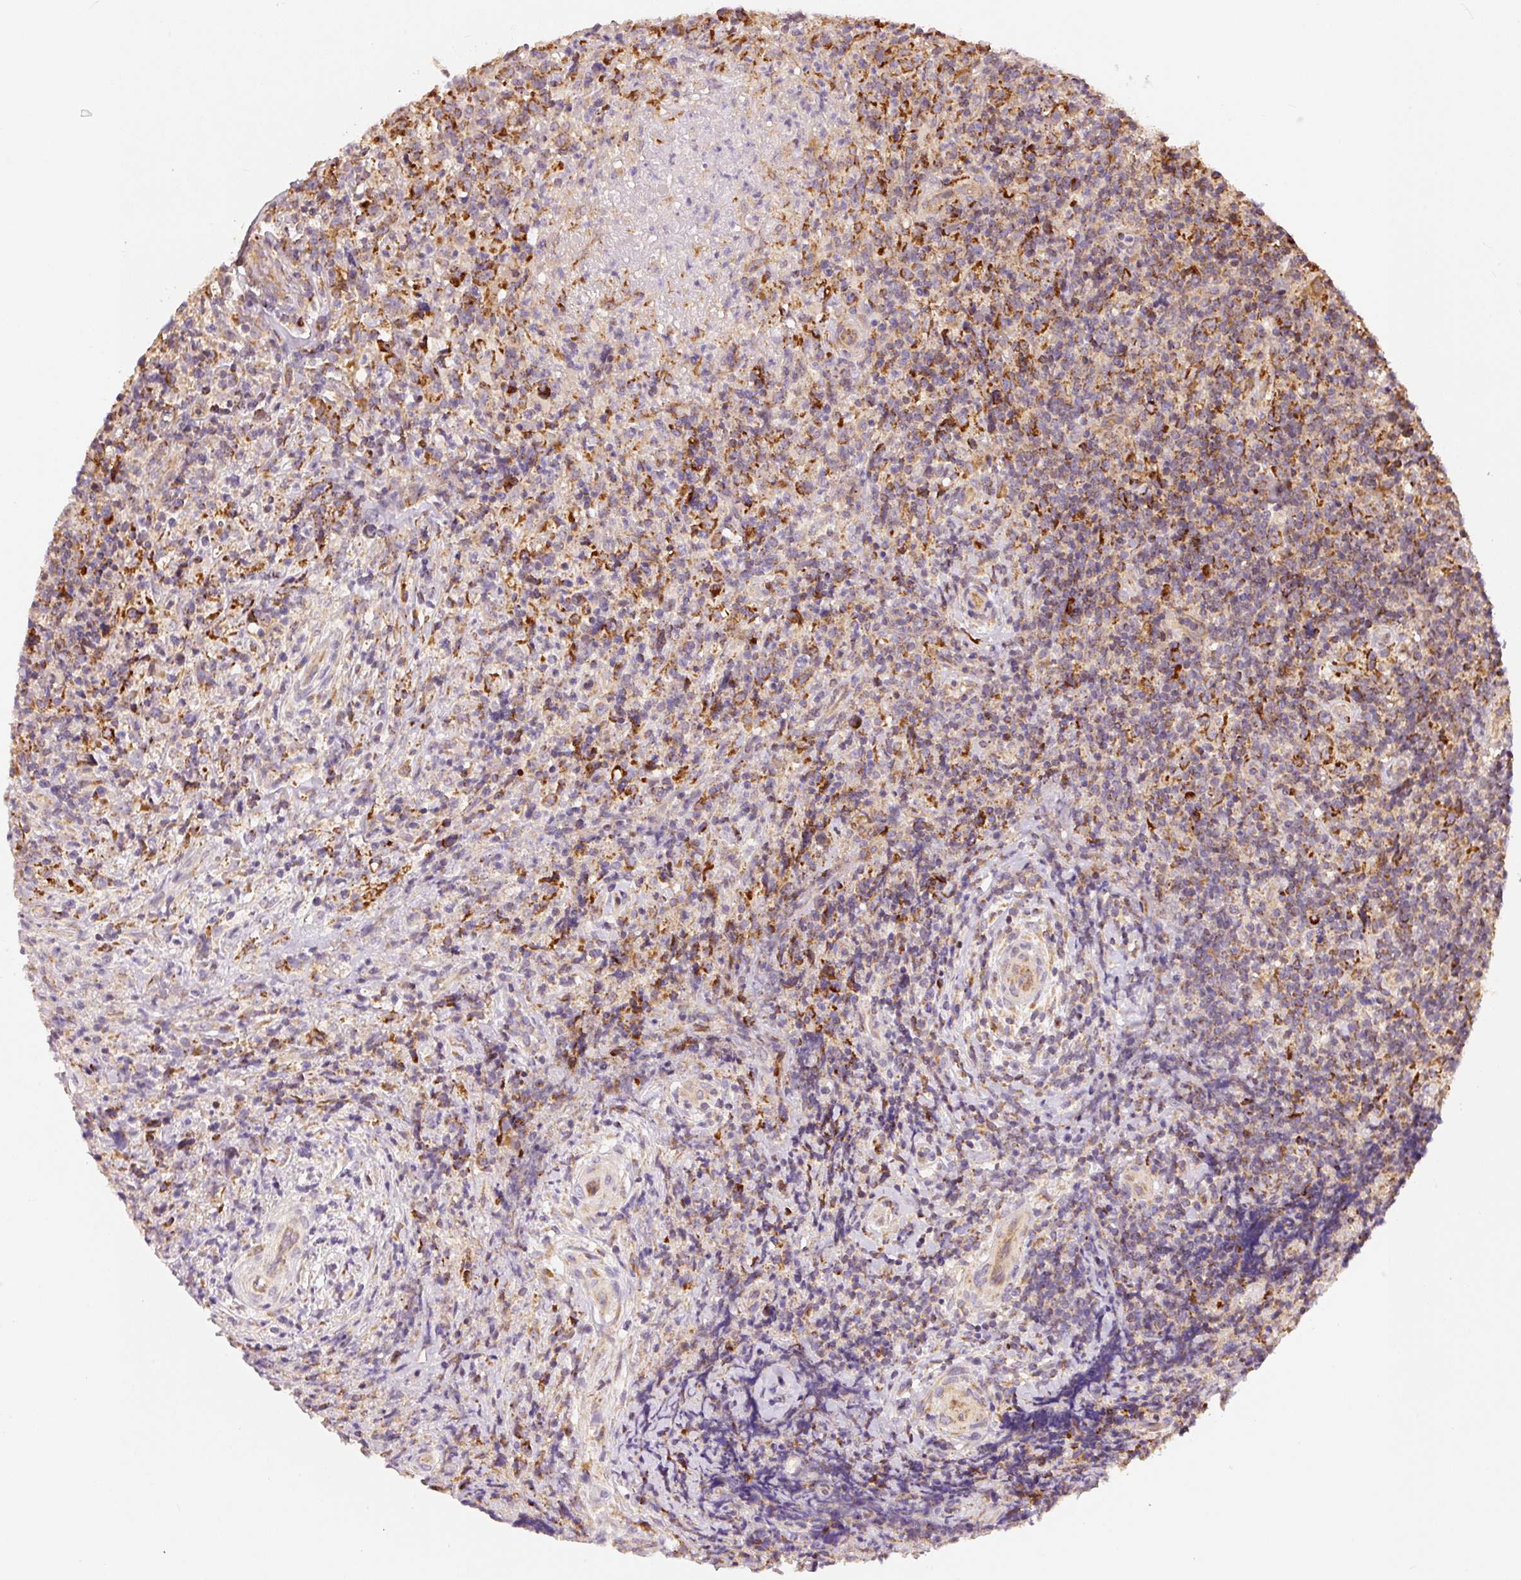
{"staining": {"intensity": "negative", "quantity": "none", "location": "none"}, "tissue": "lymphoma", "cell_type": "Tumor cells", "image_type": "cancer", "snomed": [{"axis": "morphology", "description": "Hodgkin's disease, NOS"}, {"axis": "topography", "description": "Lymph node"}], "caption": "A micrograph of lymphoma stained for a protein displays no brown staining in tumor cells.", "gene": "MTHFD1L", "patient": {"sex": "female", "age": 18}}